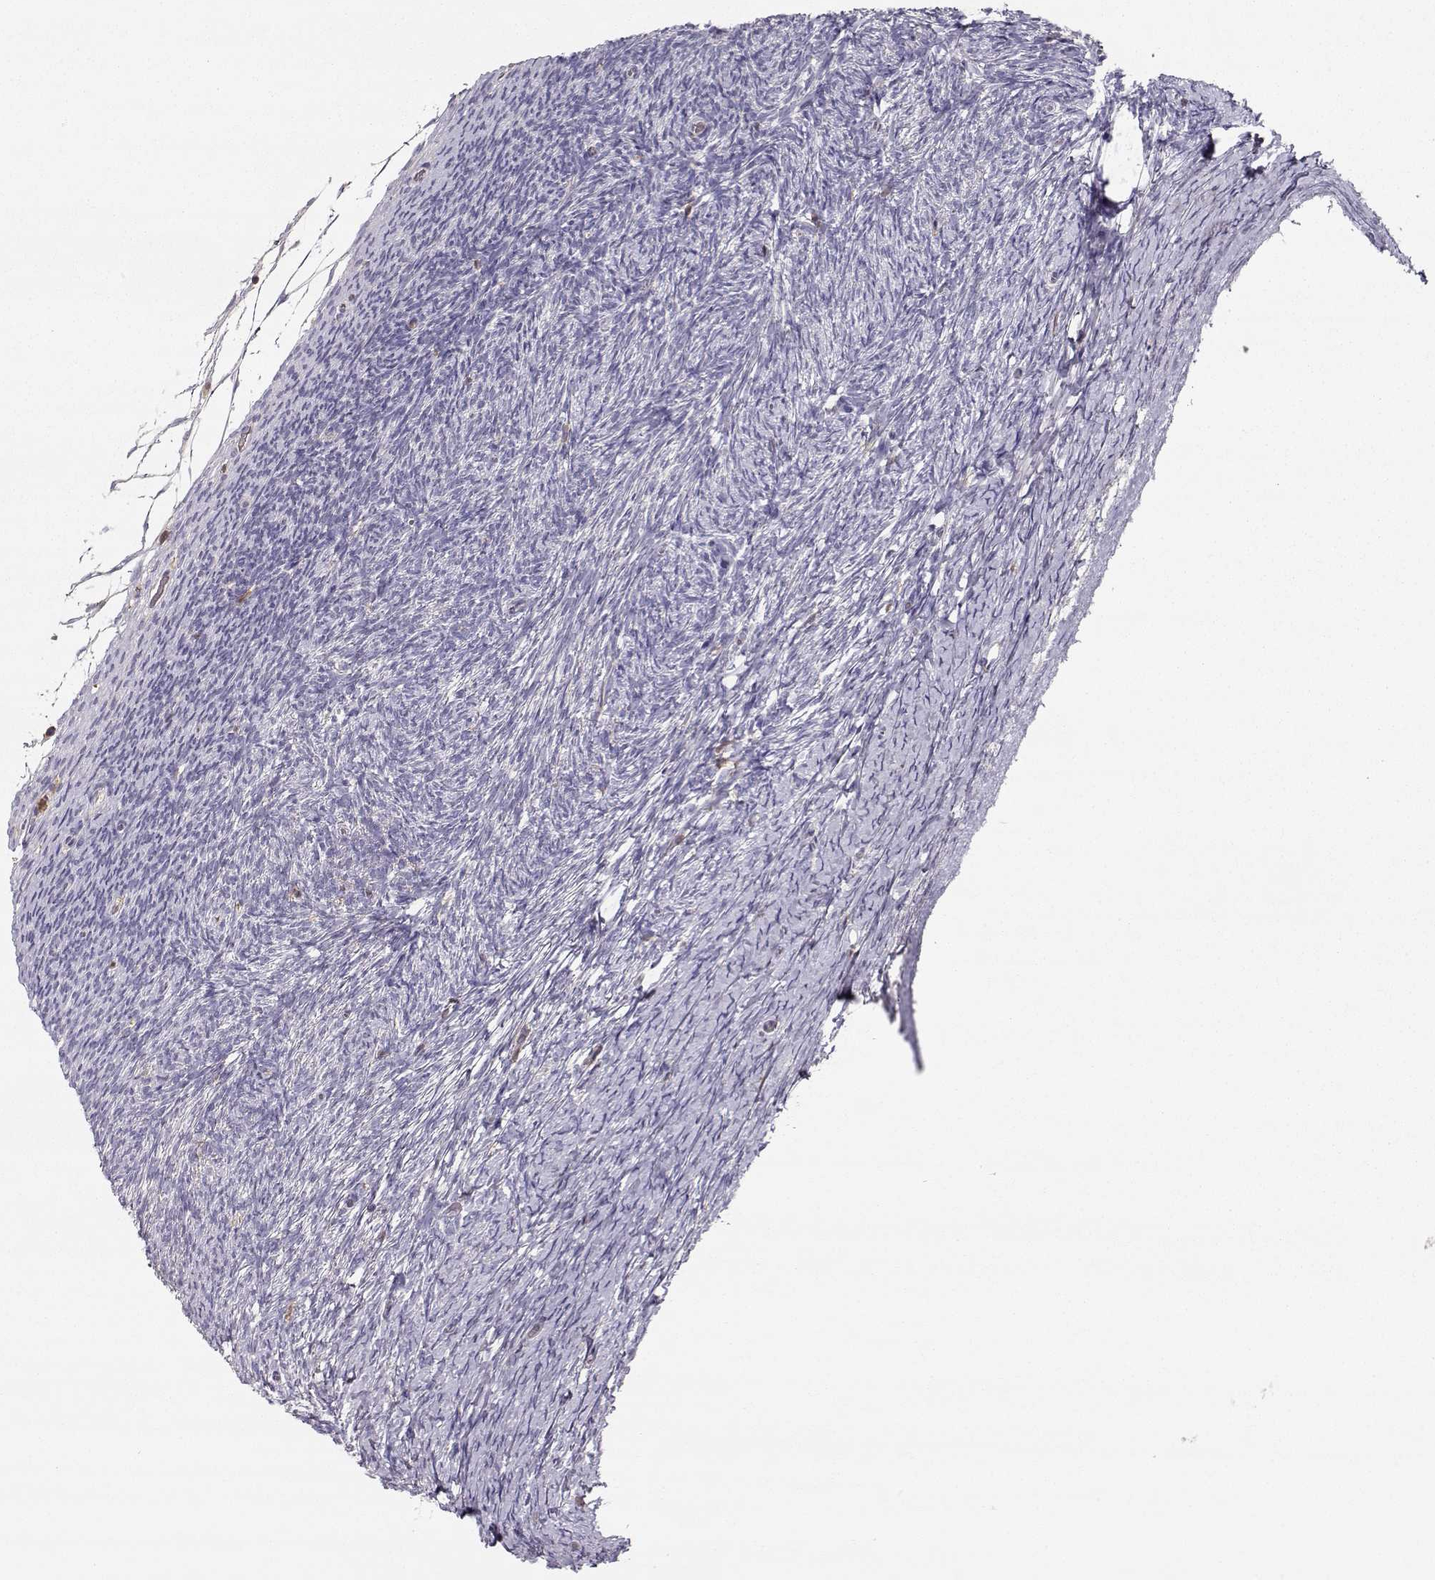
{"staining": {"intensity": "negative", "quantity": "none", "location": "none"}, "tissue": "ovary", "cell_type": "Follicle cells", "image_type": "normal", "snomed": [{"axis": "morphology", "description": "Normal tissue, NOS"}, {"axis": "topography", "description": "Ovary"}], "caption": "DAB (3,3'-diaminobenzidine) immunohistochemical staining of benign ovary reveals no significant staining in follicle cells.", "gene": "VAV1", "patient": {"sex": "female", "age": 39}}